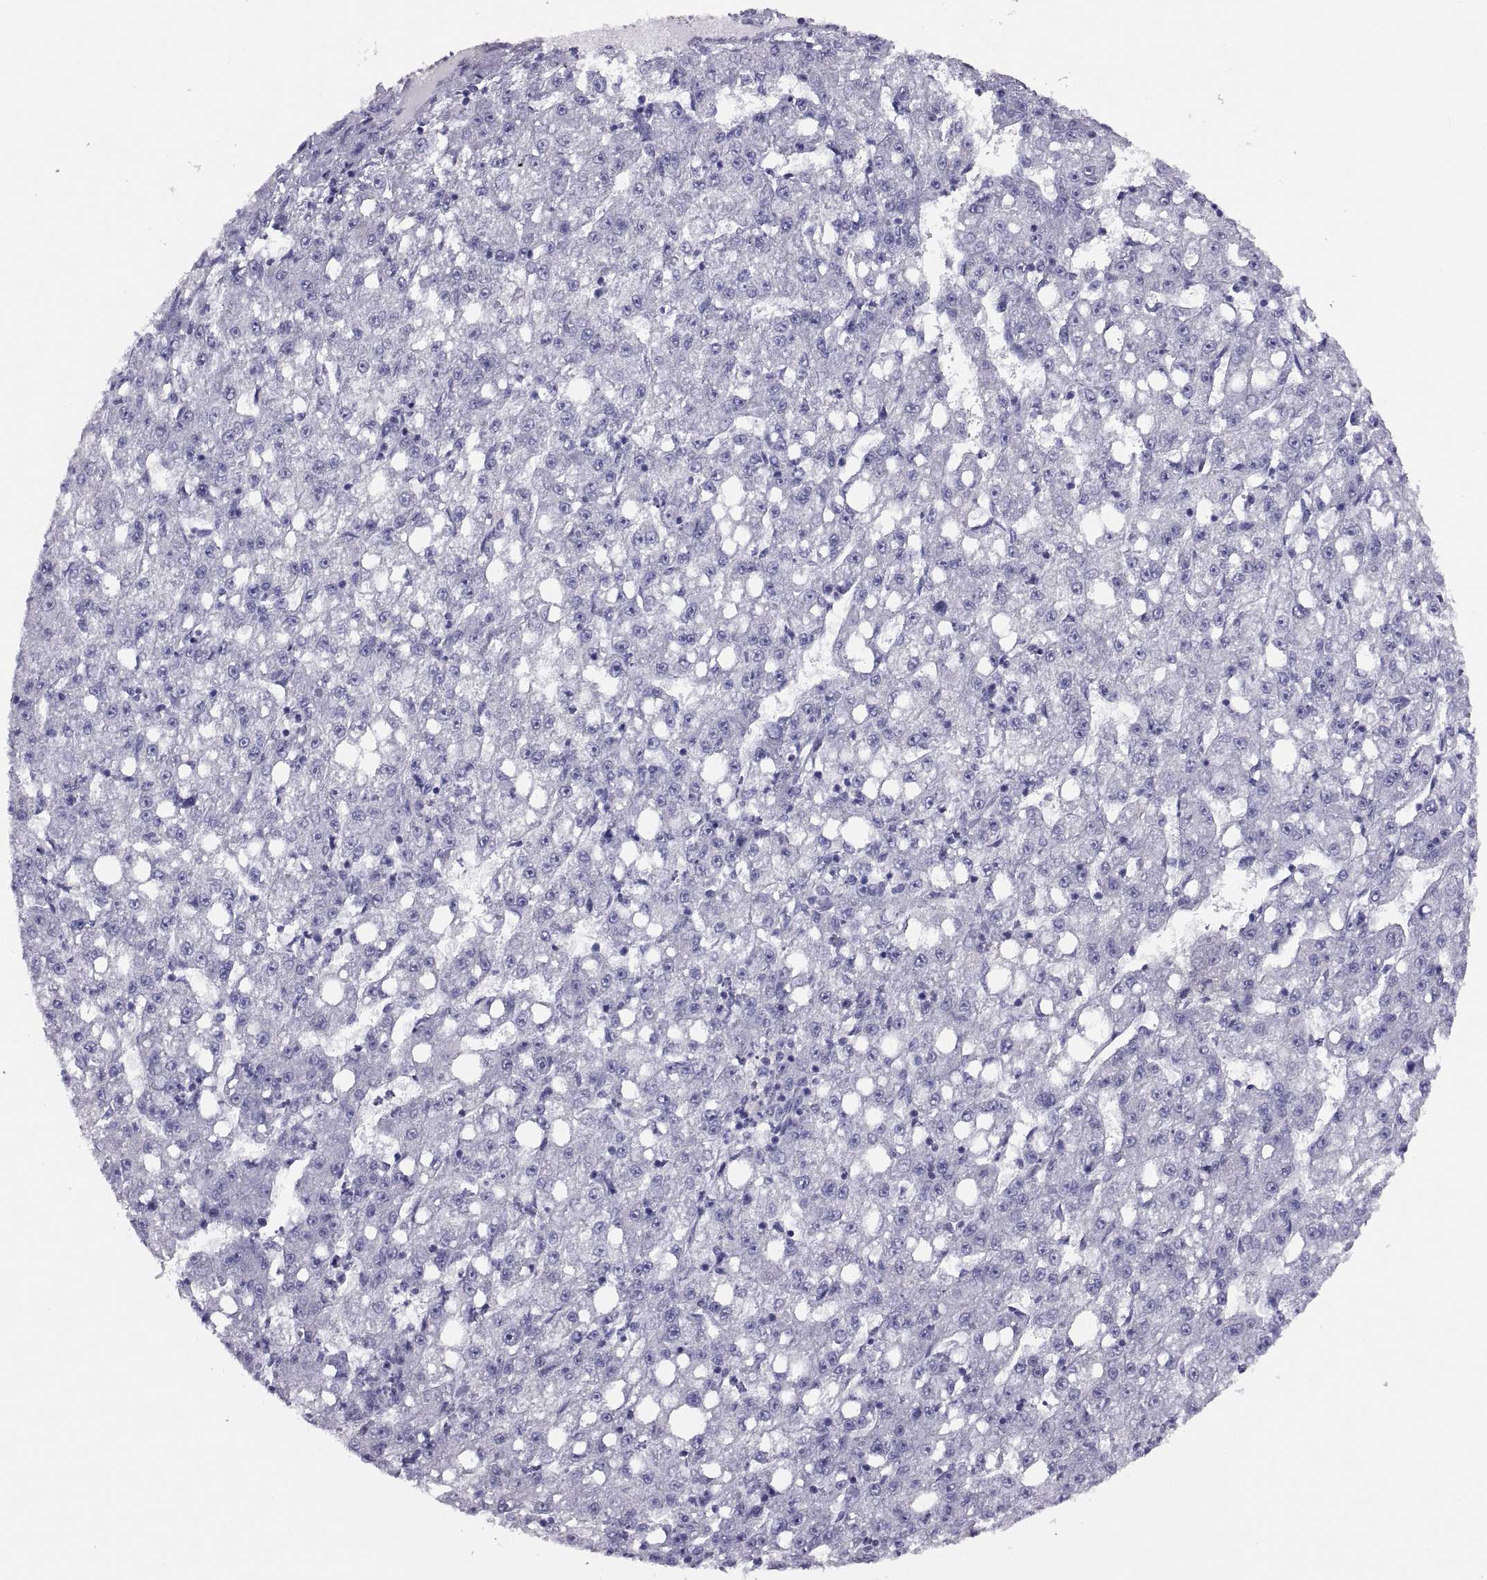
{"staining": {"intensity": "negative", "quantity": "none", "location": "none"}, "tissue": "liver cancer", "cell_type": "Tumor cells", "image_type": "cancer", "snomed": [{"axis": "morphology", "description": "Carcinoma, Hepatocellular, NOS"}, {"axis": "topography", "description": "Liver"}], "caption": "A micrograph of human liver cancer is negative for staining in tumor cells. Brightfield microscopy of IHC stained with DAB (brown) and hematoxylin (blue), captured at high magnification.", "gene": "STRC", "patient": {"sex": "female", "age": 65}}